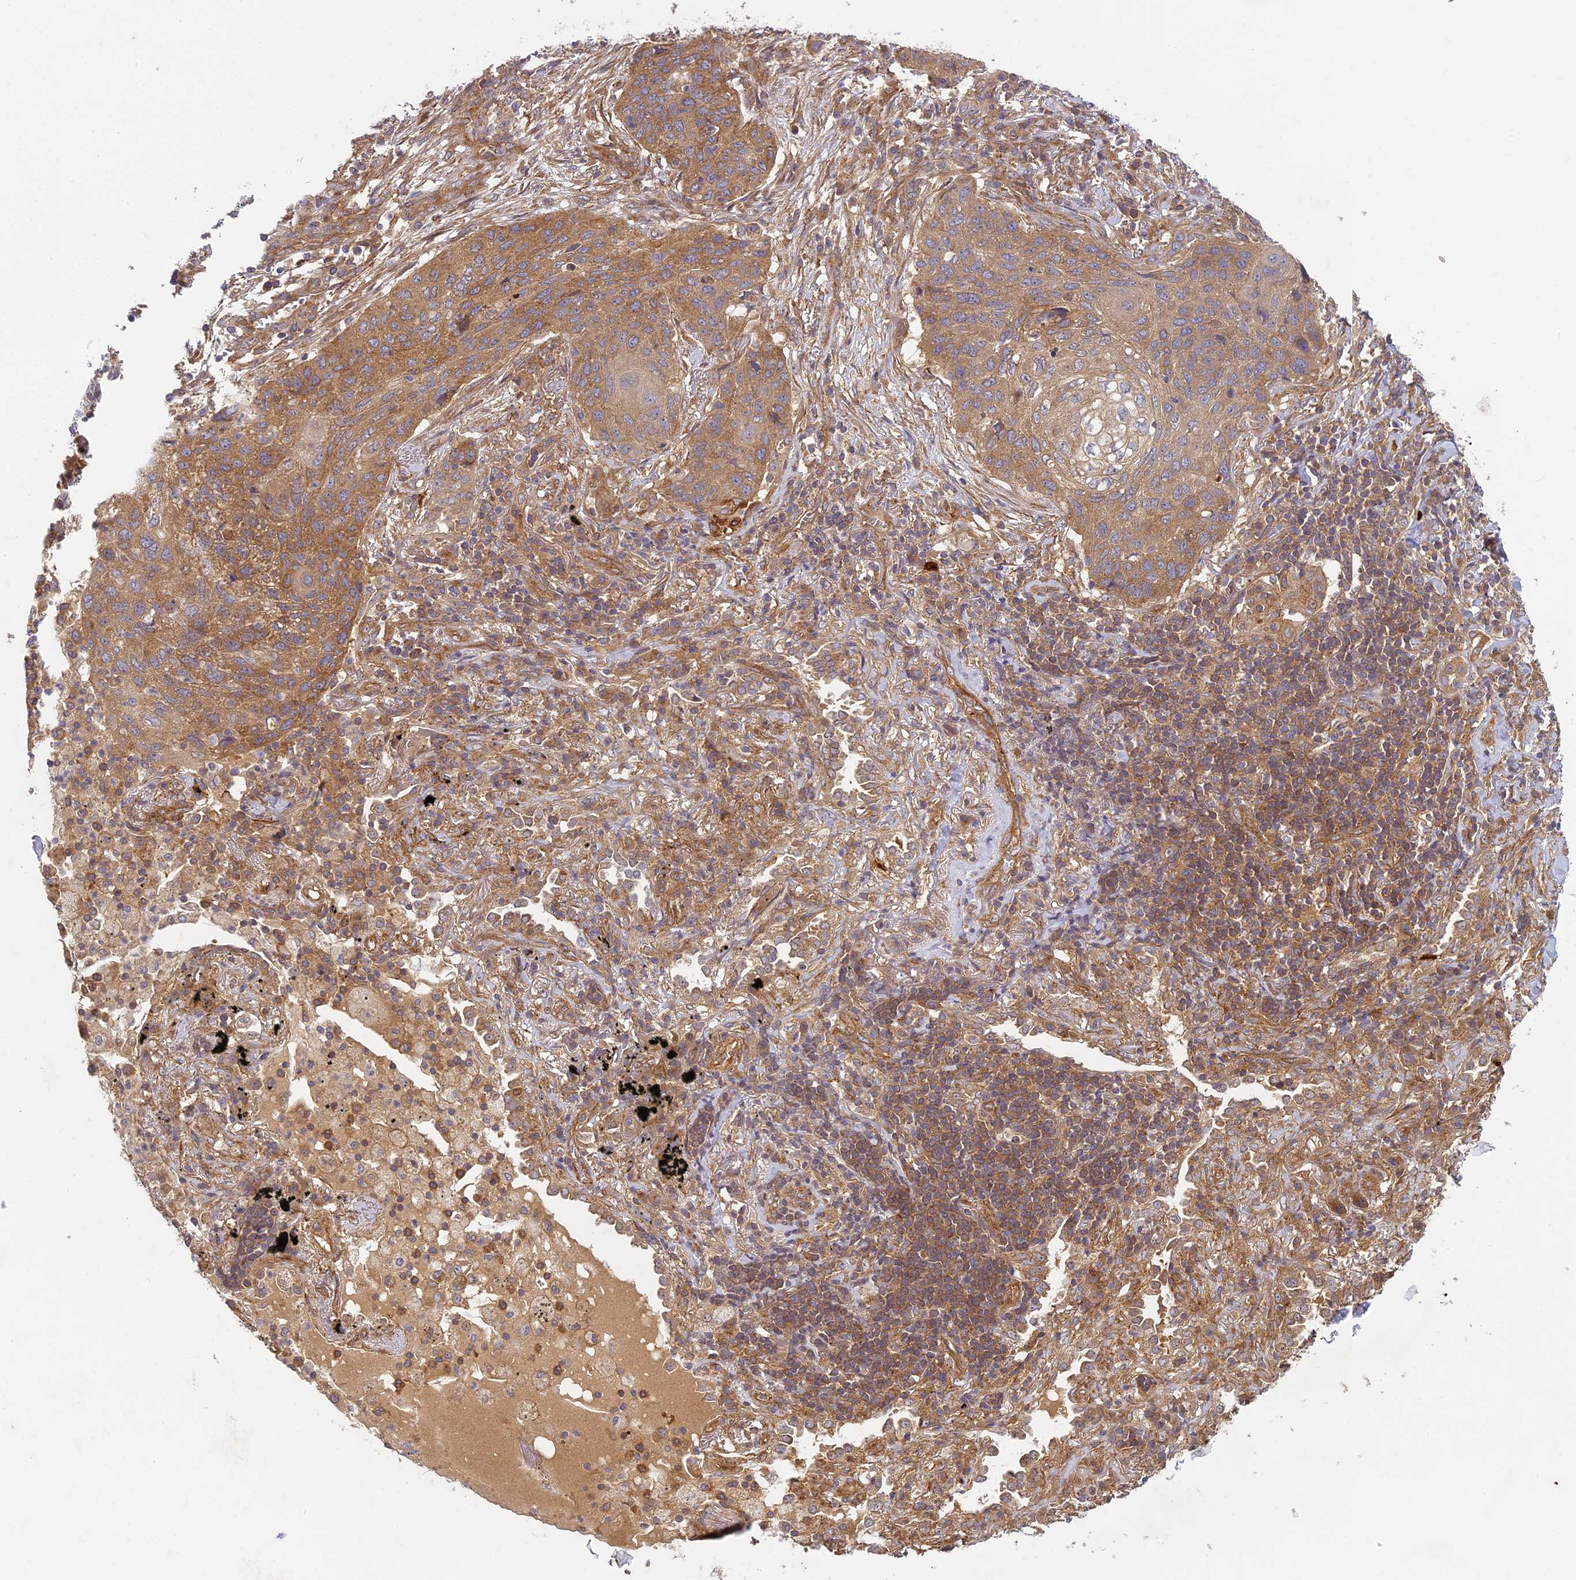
{"staining": {"intensity": "moderate", "quantity": ">75%", "location": "cytoplasmic/membranous"}, "tissue": "lung cancer", "cell_type": "Tumor cells", "image_type": "cancer", "snomed": [{"axis": "morphology", "description": "Squamous cell carcinoma, NOS"}, {"axis": "topography", "description": "Lung"}], "caption": "Lung cancer (squamous cell carcinoma) tissue shows moderate cytoplasmic/membranous positivity in approximately >75% of tumor cells", "gene": "TCF25", "patient": {"sex": "female", "age": 63}}